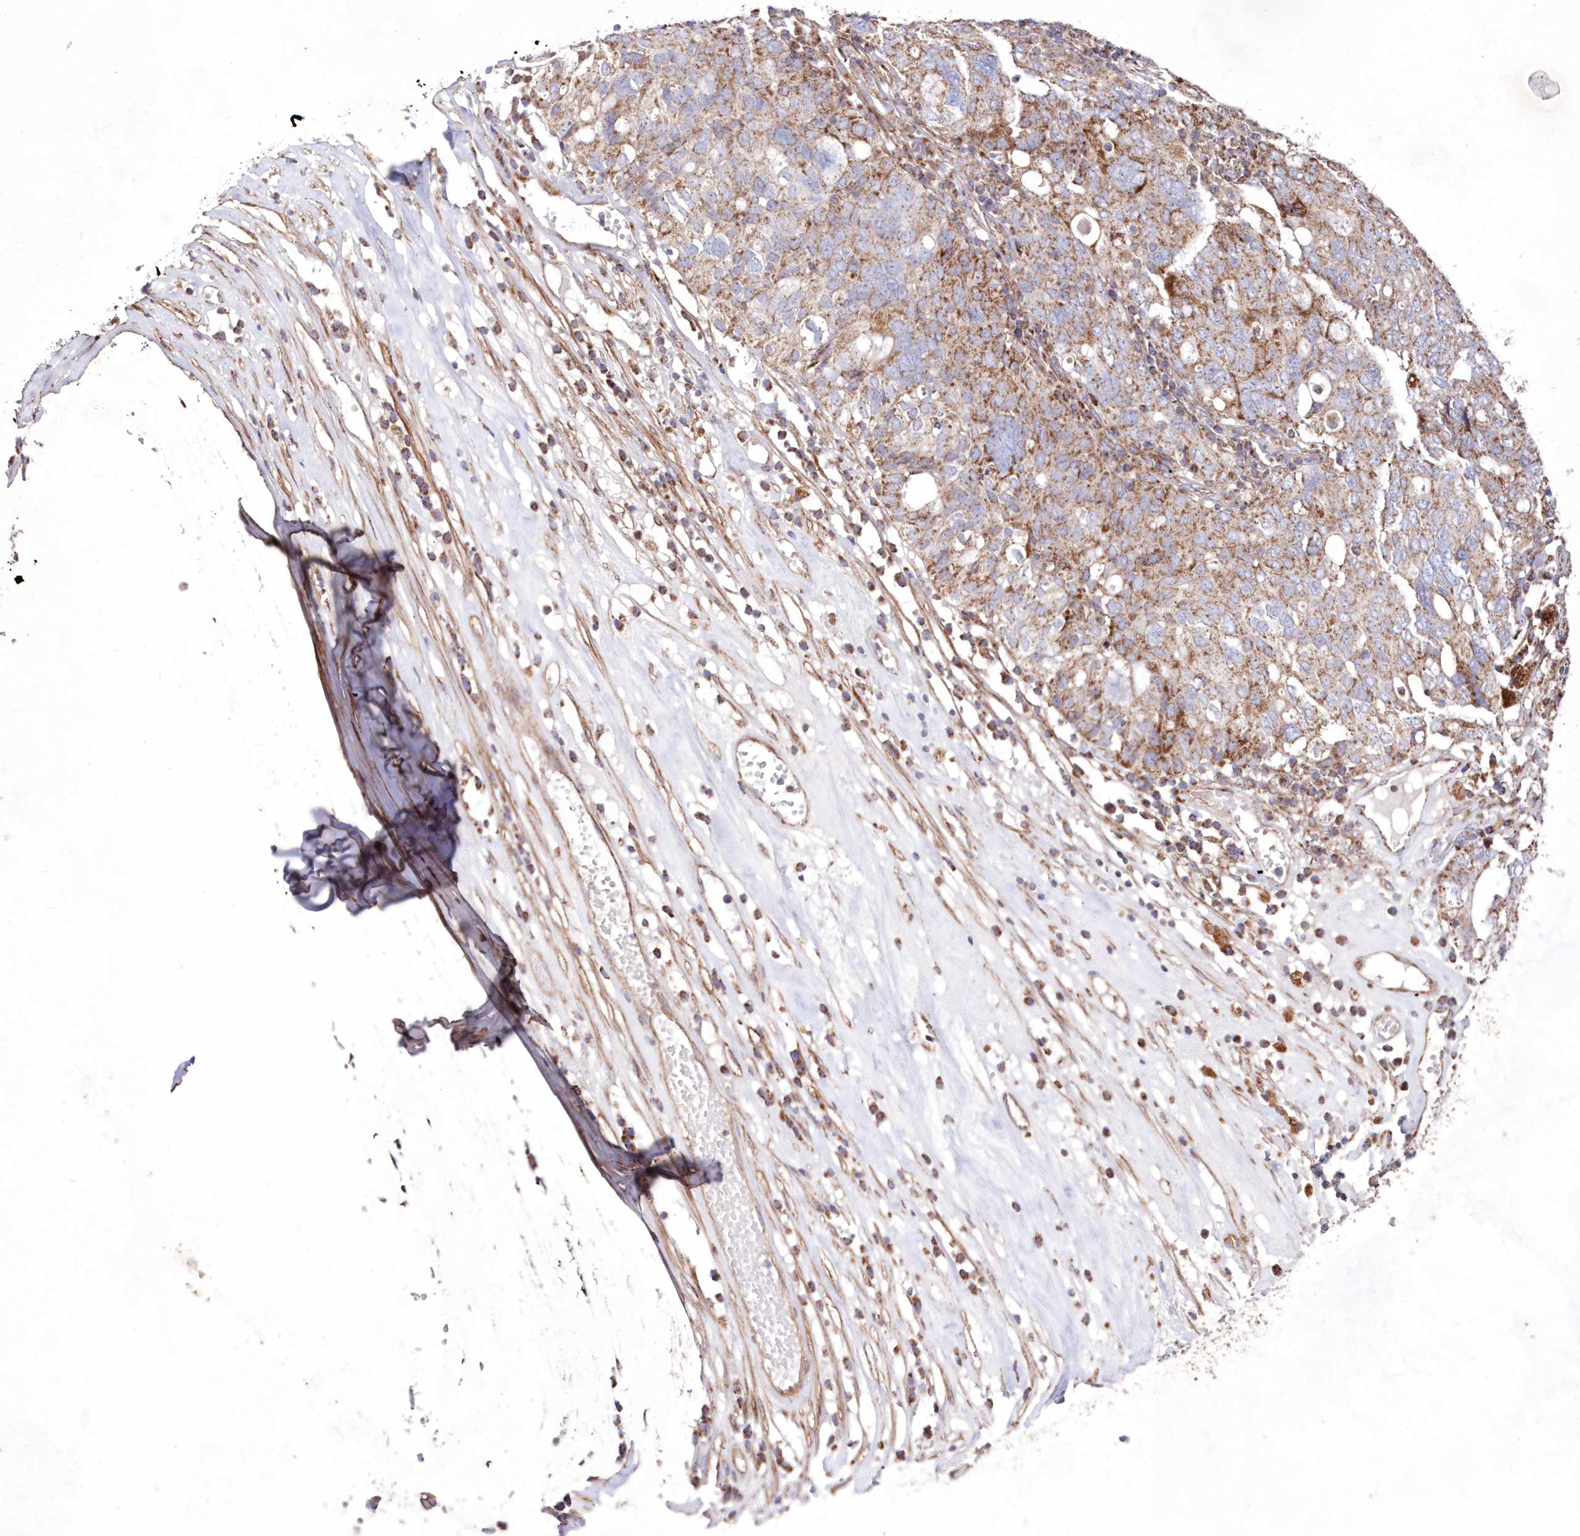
{"staining": {"intensity": "moderate", "quantity": ">75%", "location": "cytoplasmic/membranous"}, "tissue": "ovarian cancer", "cell_type": "Tumor cells", "image_type": "cancer", "snomed": [{"axis": "morphology", "description": "Carcinoma, endometroid"}, {"axis": "topography", "description": "Ovary"}], "caption": "DAB (3,3'-diaminobenzidine) immunohistochemical staining of endometroid carcinoma (ovarian) reveals moderate cytoplasmic/membranous protein positivity in about >75% of tumor cells.", "gene": "HADHB", "patient": {"sex": "female", "age": 62}}